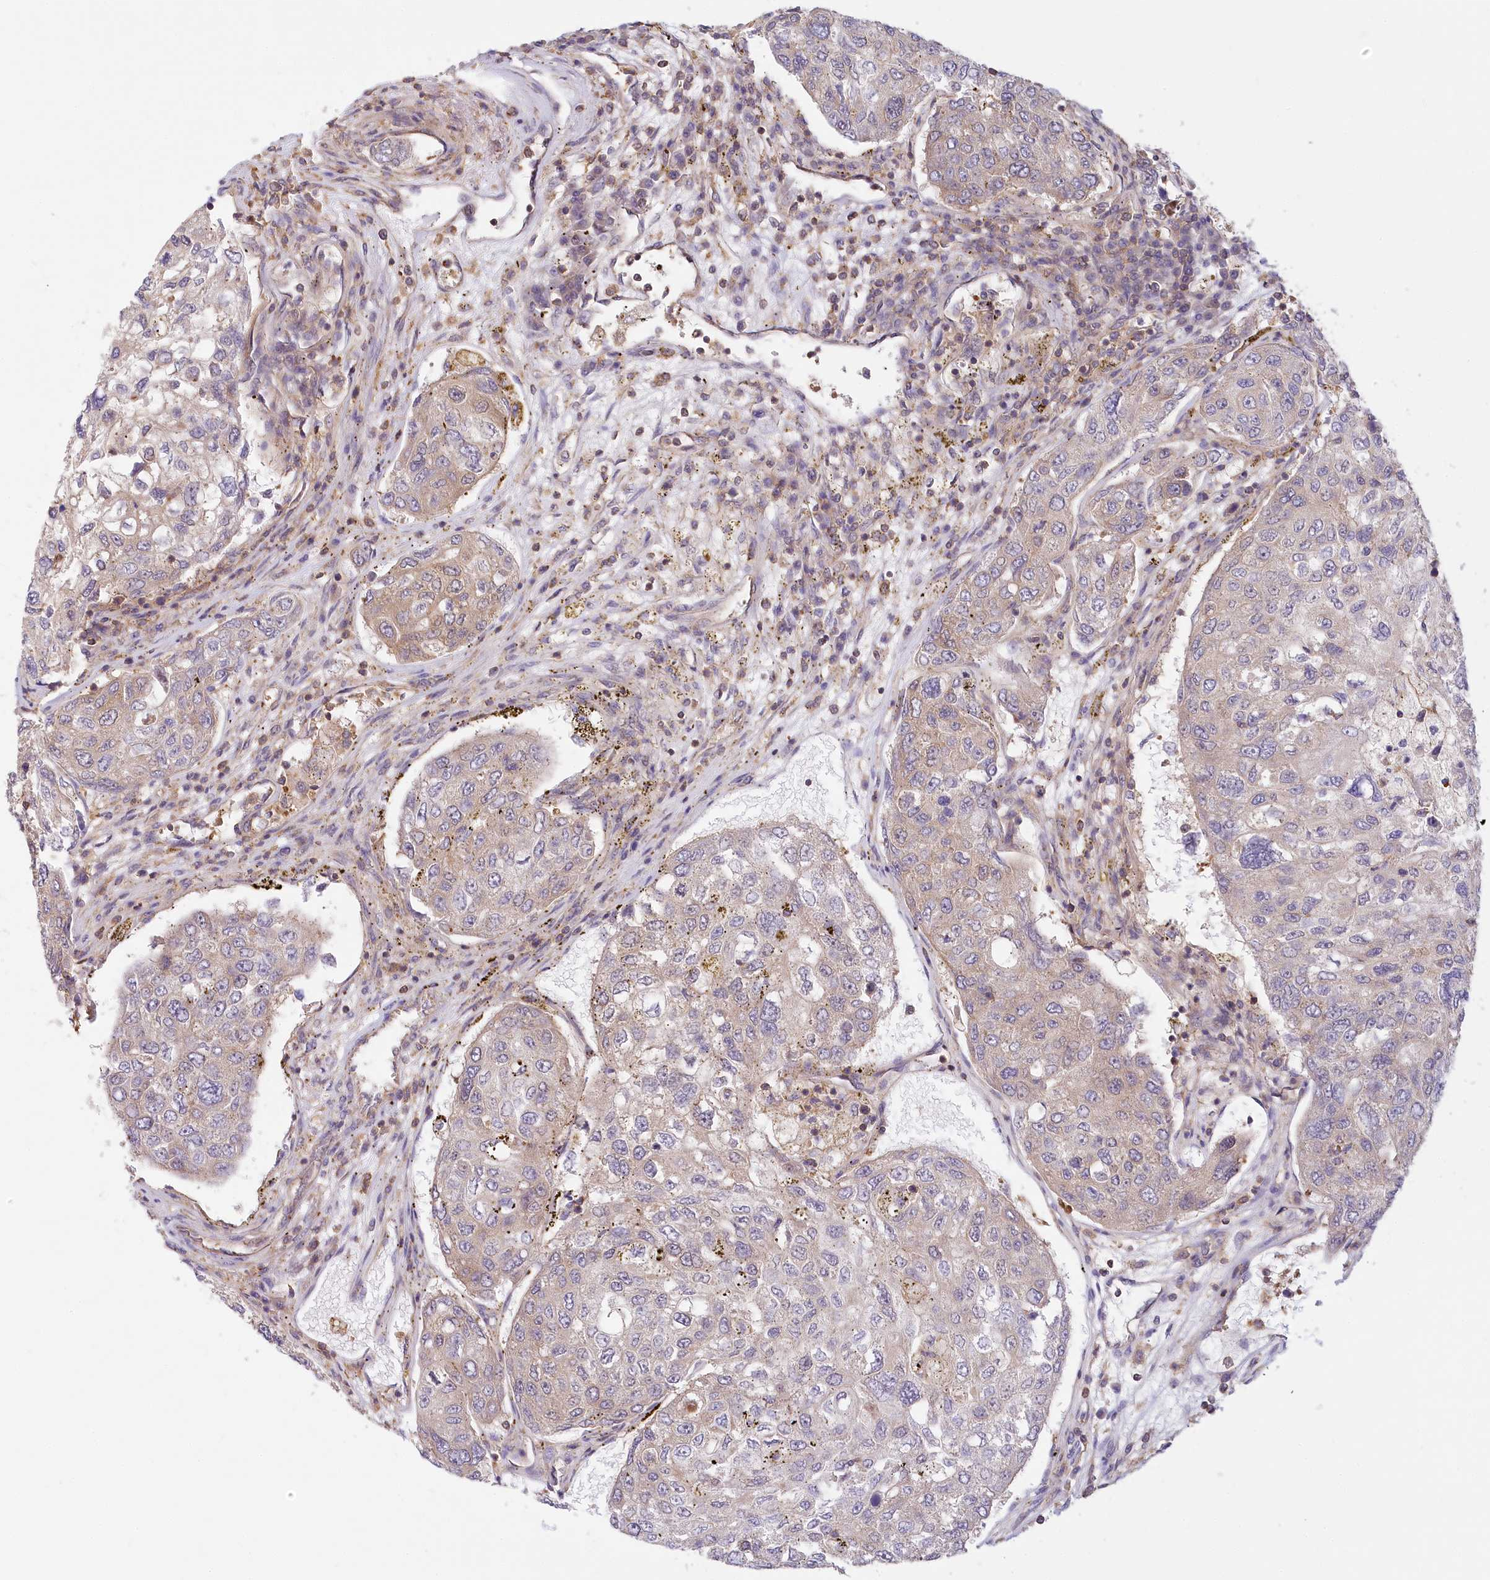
{"staining": {"intensity": "weak", "quantity": "<25%", "location": "cytoplasmic/membranous"}, "tissue": "urothelial cancer", "cell_type": "Tumor cells", "image_type": "cancer", "snomed": [{"axis": "morphology", "description": "Urothelial carcinoma, High grade"}, {"axis": "topography", "description": "Lymph node"}, {"axis": "topography", "description": "Urinary bladder"}], "caption": "Immunohistochemistry image of neoplastic tissue: urothelial carcinoma (high-grade) stained with DAB (3,3'-diaminobenzidine) exhibits no significant protein positivity in tumor cells.", "gene": "UMPS", "patient": {"sex": "male", "age": 51}}